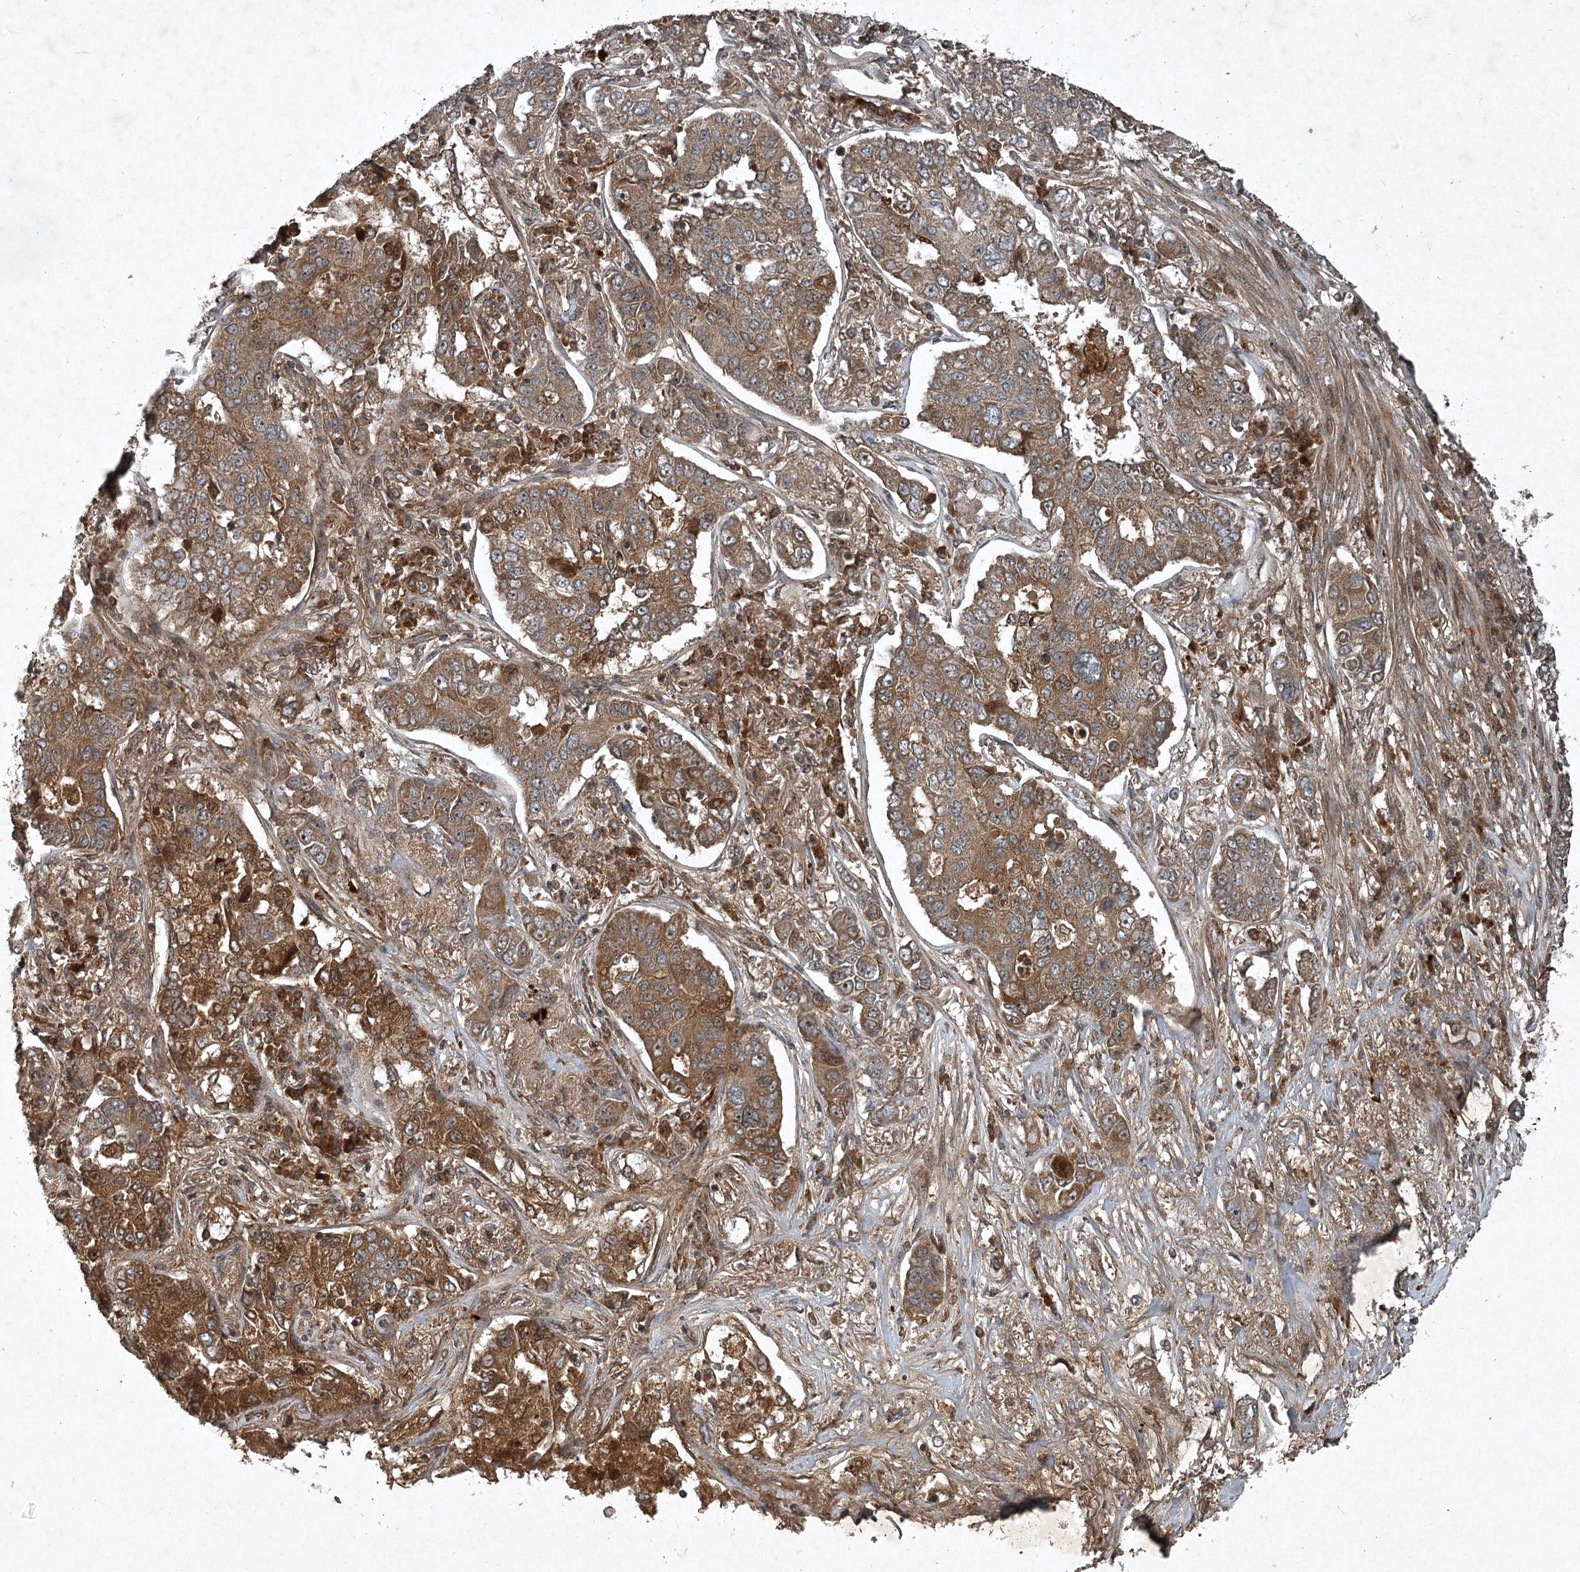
{"staining": {"intensity": "moderate", "quantity": "25%-75%", "location": "cytoplasmic/membranous"}, "tissue": "lung cancer", "cell_type": "Tumor cells", "image_type": "cancer", "snomed": [{"axis": "morphology", "description": "Adenocarcinoma, NOS"}, {"axis": "topography", "description": "Lung"}], "caption": "Tumor cells show medium levels of moderate cytoplasmic/membranous staining in approximately 25%-75% of cells in lung cancer (adenocarcinoma). (Brightfield microscopy of DAB IHC at high magnification).", "gene": "UNC93A", "patient": {"sex": "male", "age": 49}}